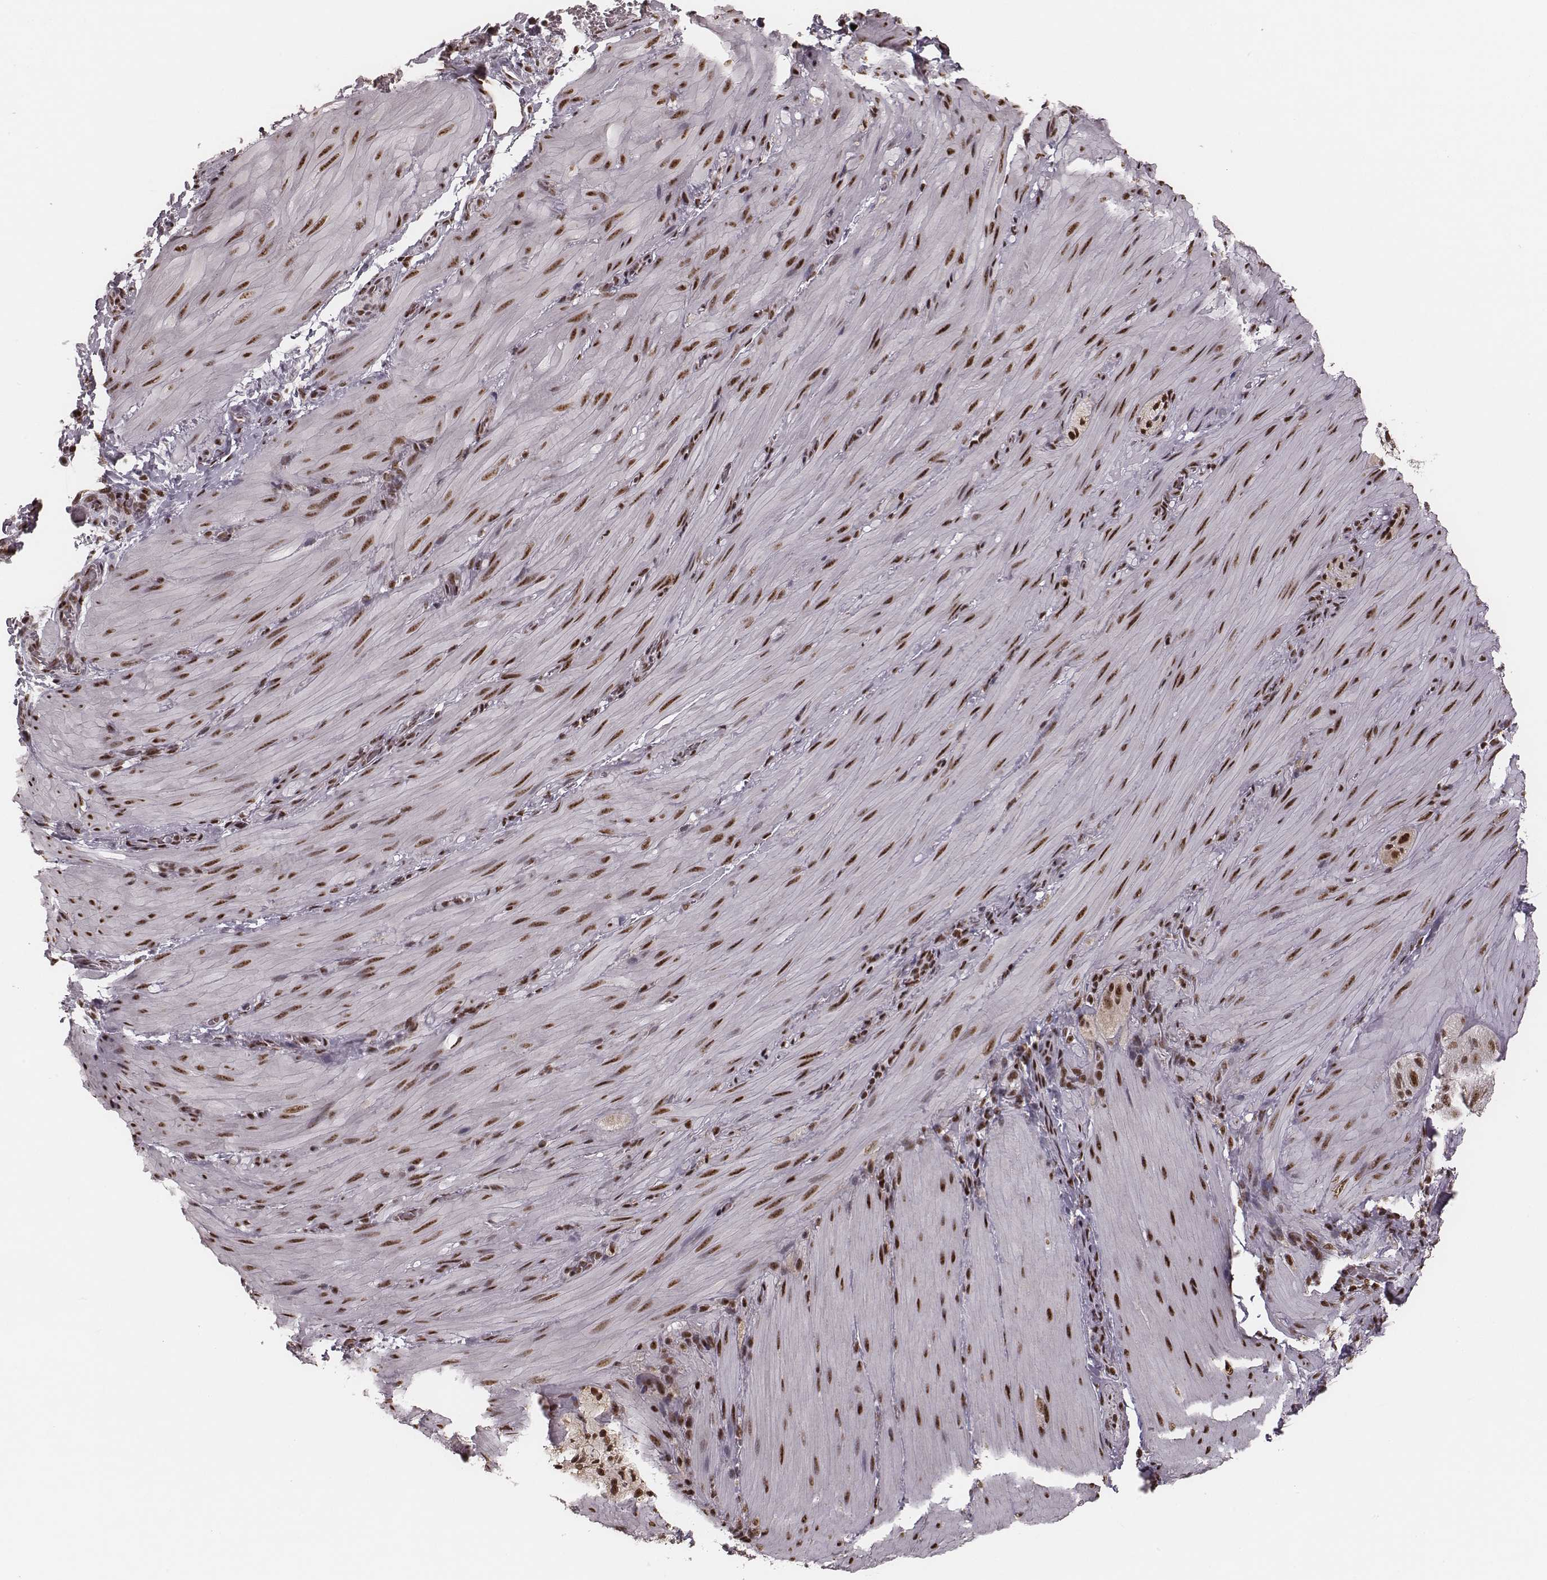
{"staining": {"intensity": "strong", "quantity": ">75%", "location": "nuclear"}, "tissue": "smooth muscle", "cell_type": "Smooth muscle cells", "image_type": "normal", "snomed": [{"axis": "morphology", "description": "Normal tissue, NOS"}, {"axis": "topography", "description": "Smooth muscle"}, {"axis": "topography", "description": "Colon"}], "caption": "This is a micrograph of immunohistochemistry (IHC) staining of unremarkable smooth muscle, which shows strong staining in the nuclear of smooth muscle cells.", "gene": "LUC7L", "patient": {"sex": "male", "age": 73}}